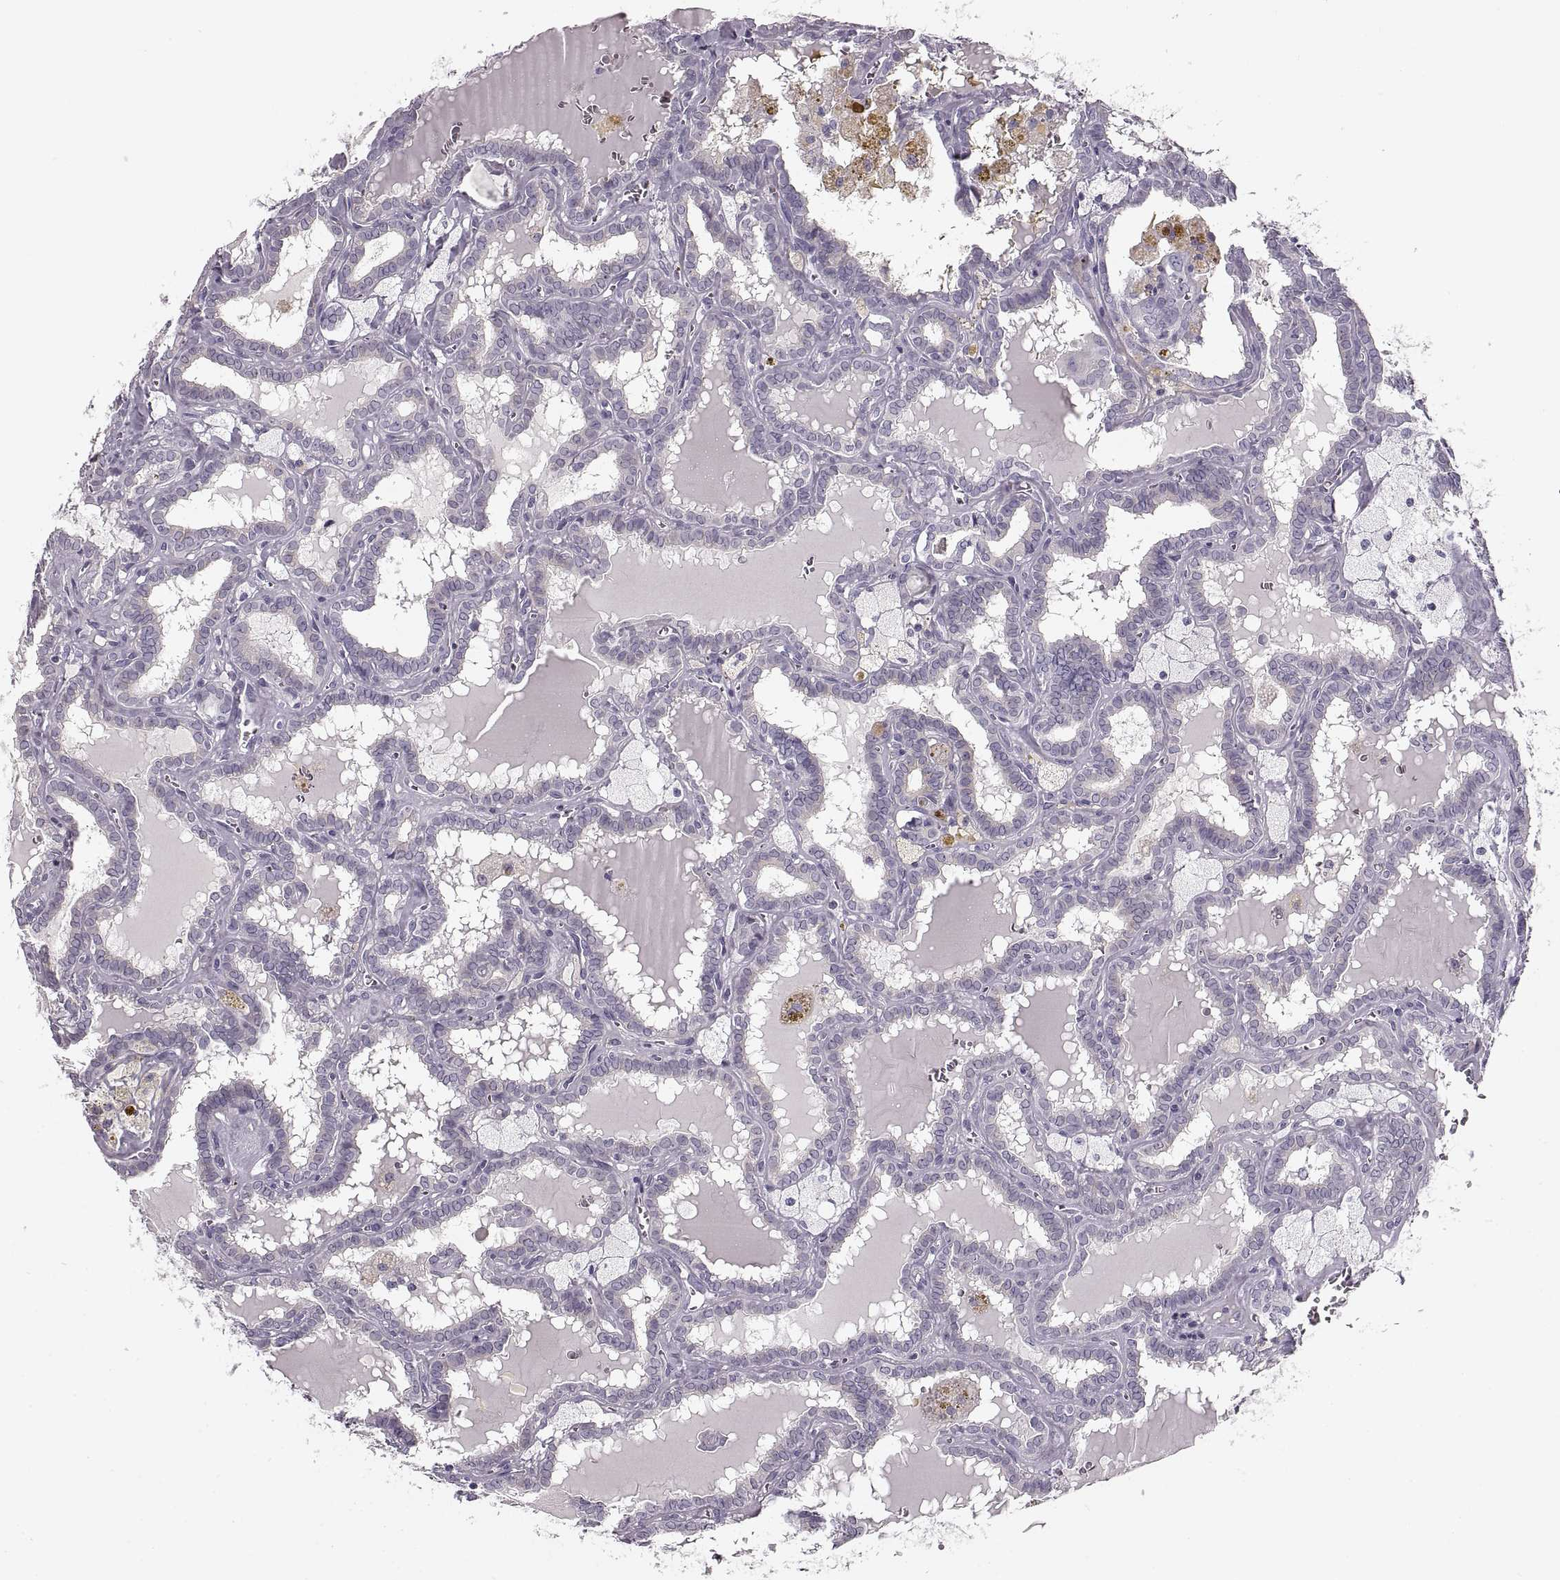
{"staining": {"intensity": "negative", "quantity": "none", "location": "none"}, "tissue": "thyroid cancer", "cell_type": "Tumor cells", "image_type": "cancer", "snomed": [{"axis": "morphology", "description": "Papillary adenocarcinoma, NOS"}, {"axis": "topography", "description": "Thyroid gland"}], "caption": "This is an immunohistochemistry image of human thyroid cancer (papillary adenocarcinoma). There is no expression in tumor cells.", "gene": "CNTN1", "patient": {"sex": "female", "age": 39}}